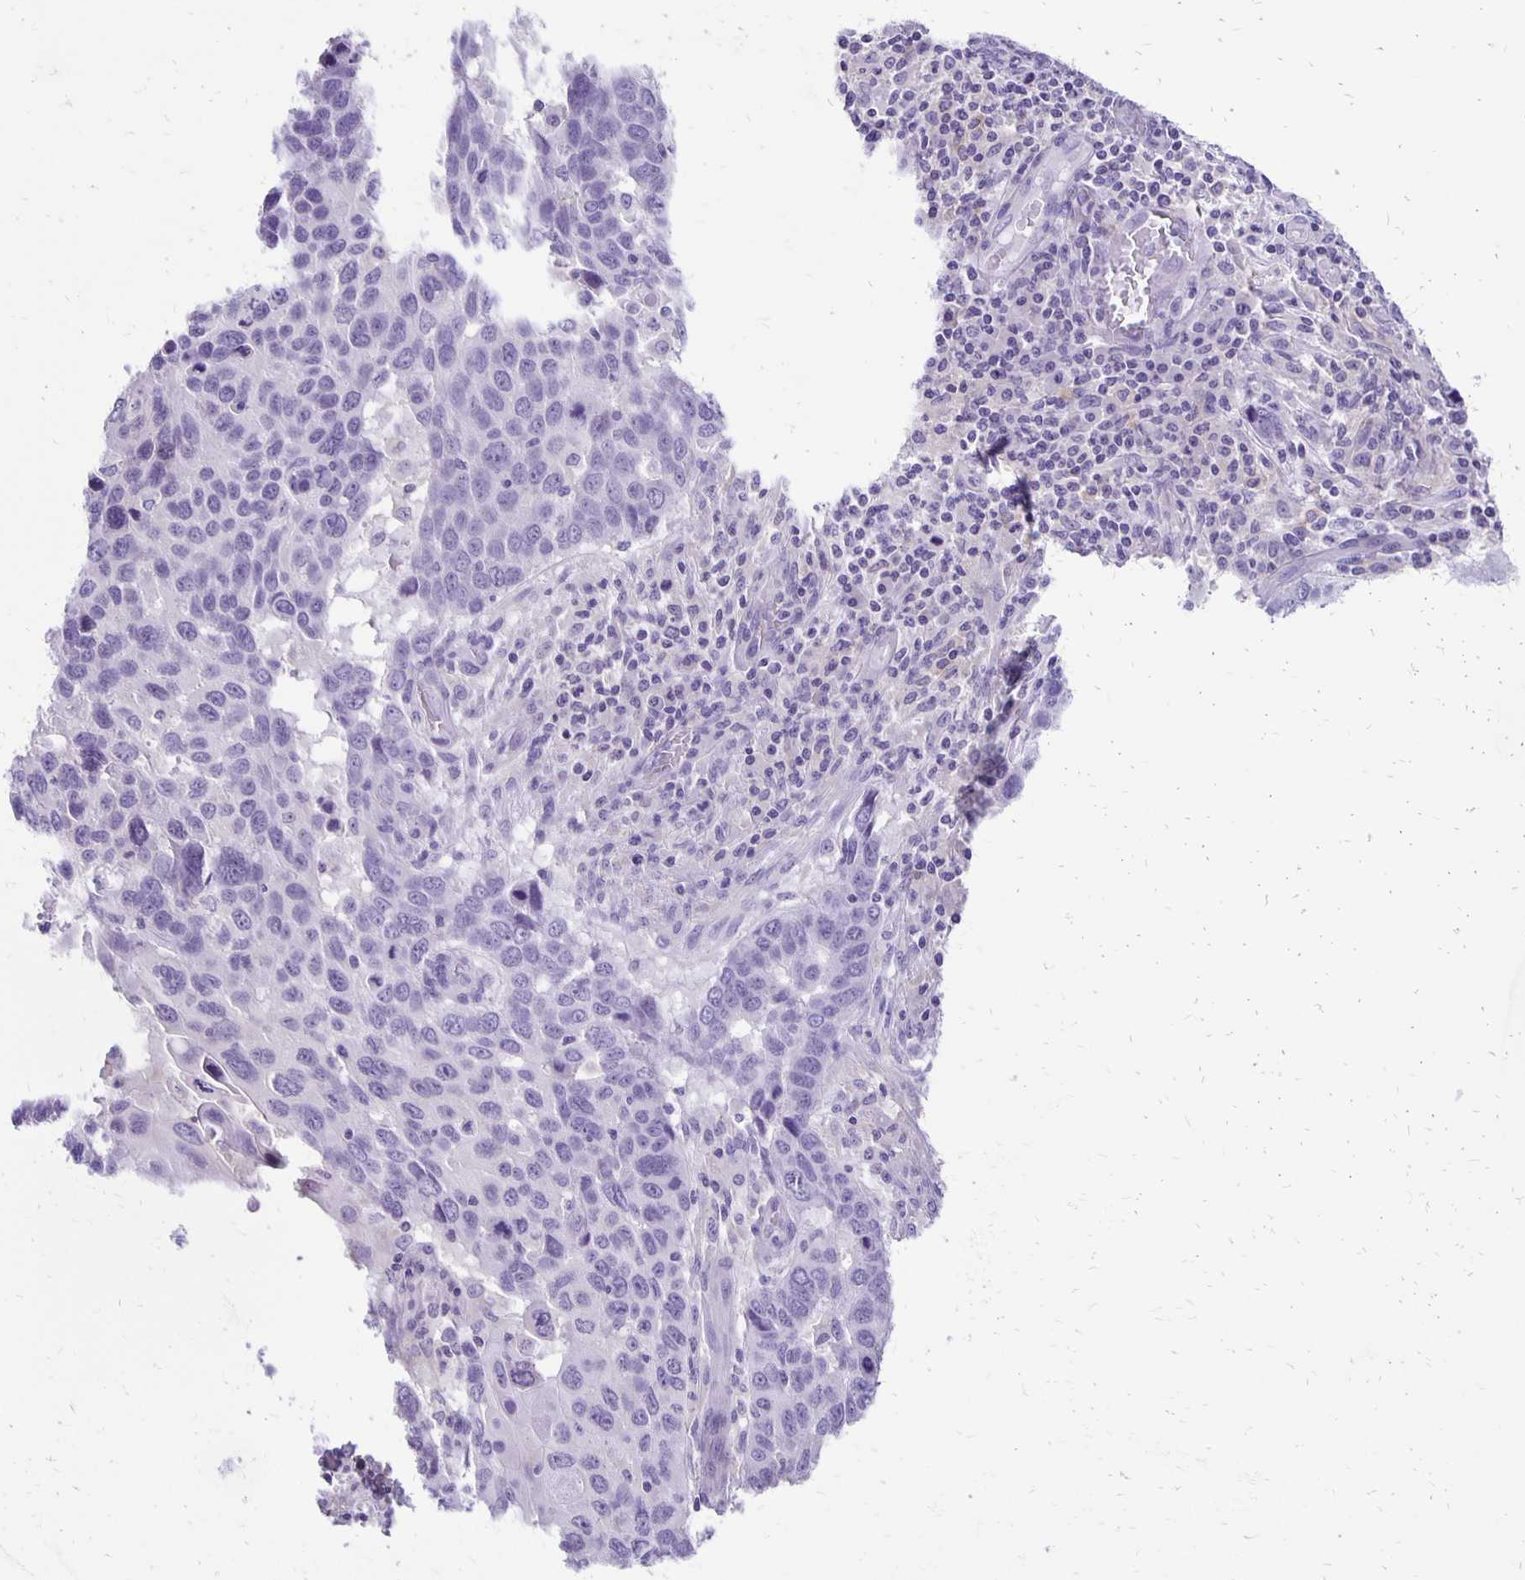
{"staining": {"intensity": "negative", "quantity": "none", "location": "none"}, "tissue": "lung cancer", "cell_type": "Tumor cells", "image_type": "cancer", "snomed": [{"axis": "morphology", "description": "Squamous cell carcinoma, NOS"}, {"axis": "topography", "description": "Lung"}], "caption": "IHC micrograph of neoplastic tissue: lung cancer (squamous cell carcinoma) stained with DAB shows no significant protein expression in tumor cells.", "gene": "ANKRD45", "patient": {"sex": "male", "age": 68}}